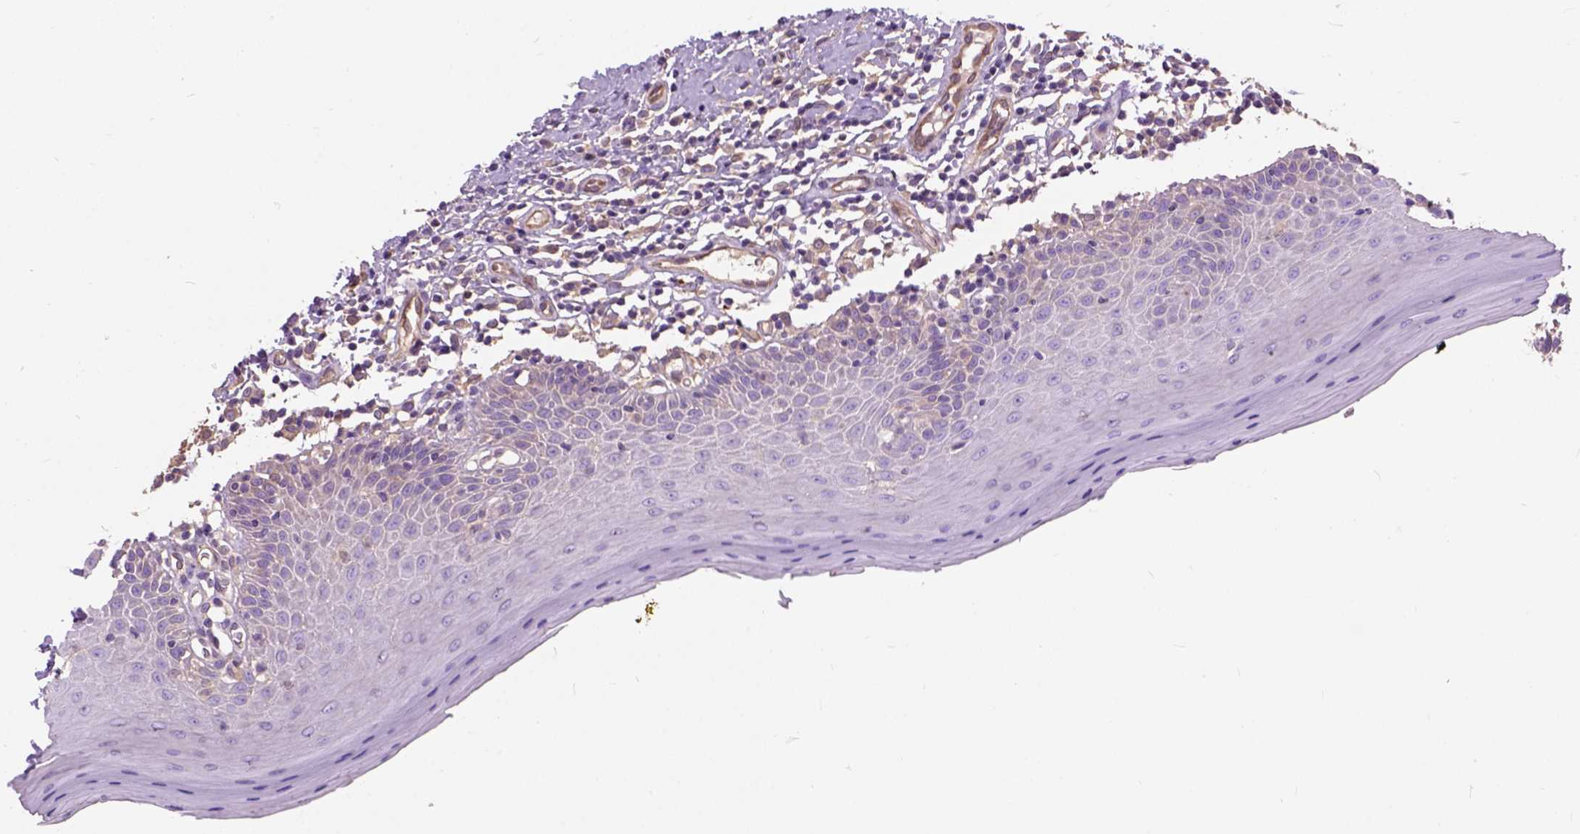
{"staining": {"intensity": "negative", "quantity": "none", "location": "none"}, "tissue": "oral mucosa", "cell_type": "Squamous epithelial cells", "image_type": "normal", "snomed": [{"axis": "morphology", "description": "Normal tissue, NOS"}, {"axis": "topography", "description": "Oral tissue"}, {"axis": "topography", "description": "Tounge, NOS"}], "caption": "The micrograph exhibits no significant expression in squamous epithelial cells of oral mucosa. (DAB (3,3'-diaminobenzidine) IHC, high magnification).", "gene": "SEMA4F", "patient": {"sex": "female", "age": 58}}